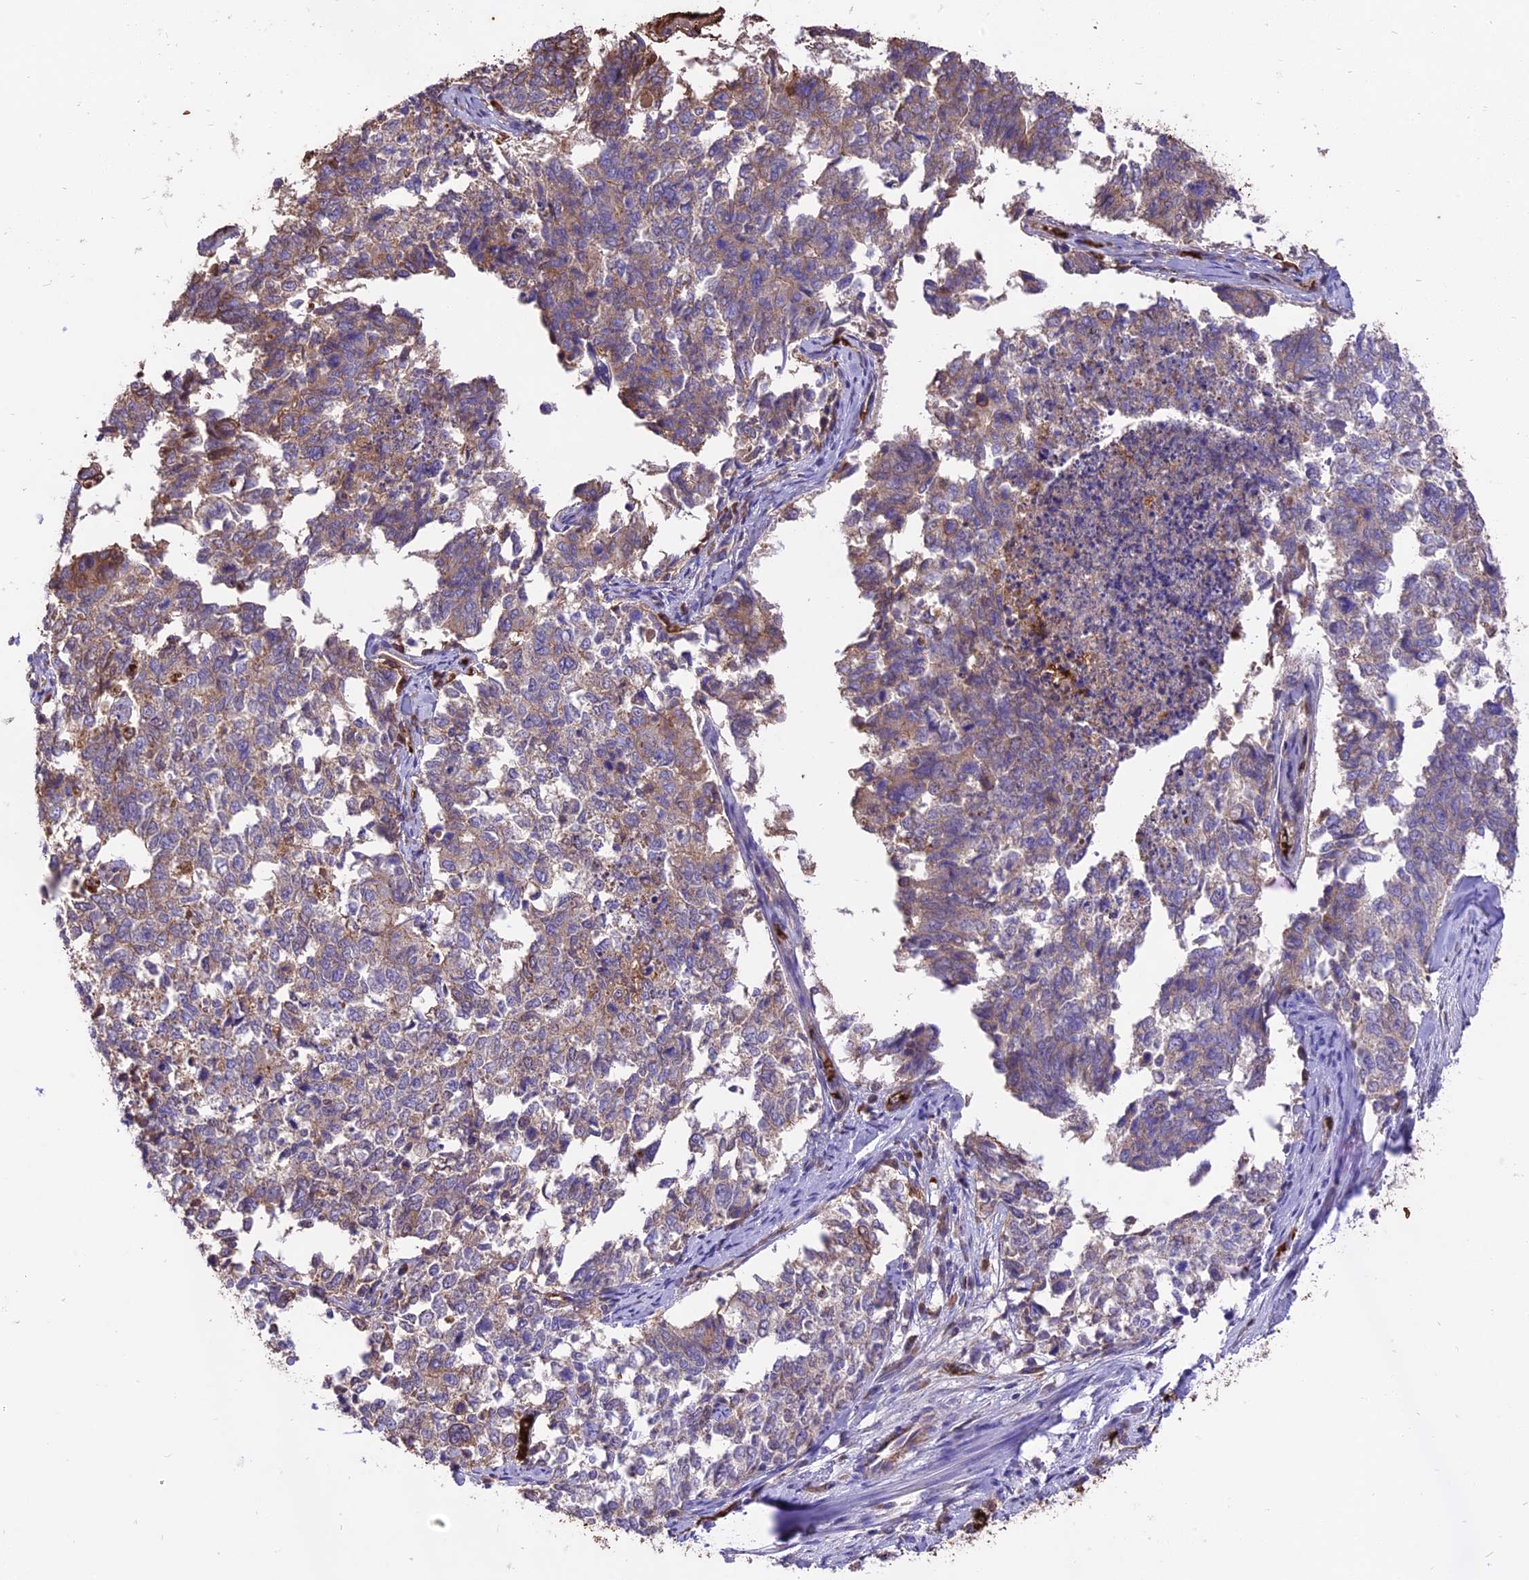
{"staining": {"intensity": "weak", "quantity": "25%-75%", "location": "cytoplasmic/membranous"}, "tissue": "cervical cancer", "cell_type": "Tumor cells", "image_type": "cancer", "snomed": [{"axis": "morphology", "description": "Squamous cell carcinoma, NOS"}, {"axis": "topography", "description": "Cervix"}], "caption": "A histopathology image showing weak cytoplasmic/membranous staining in about 25%-75% of tumor cells in cervical squamous cell carcinoma, as visualized by brown immunohistochemical staining.", "gene": "TTC4", "patient": {"sex": "female", "age": 63}}